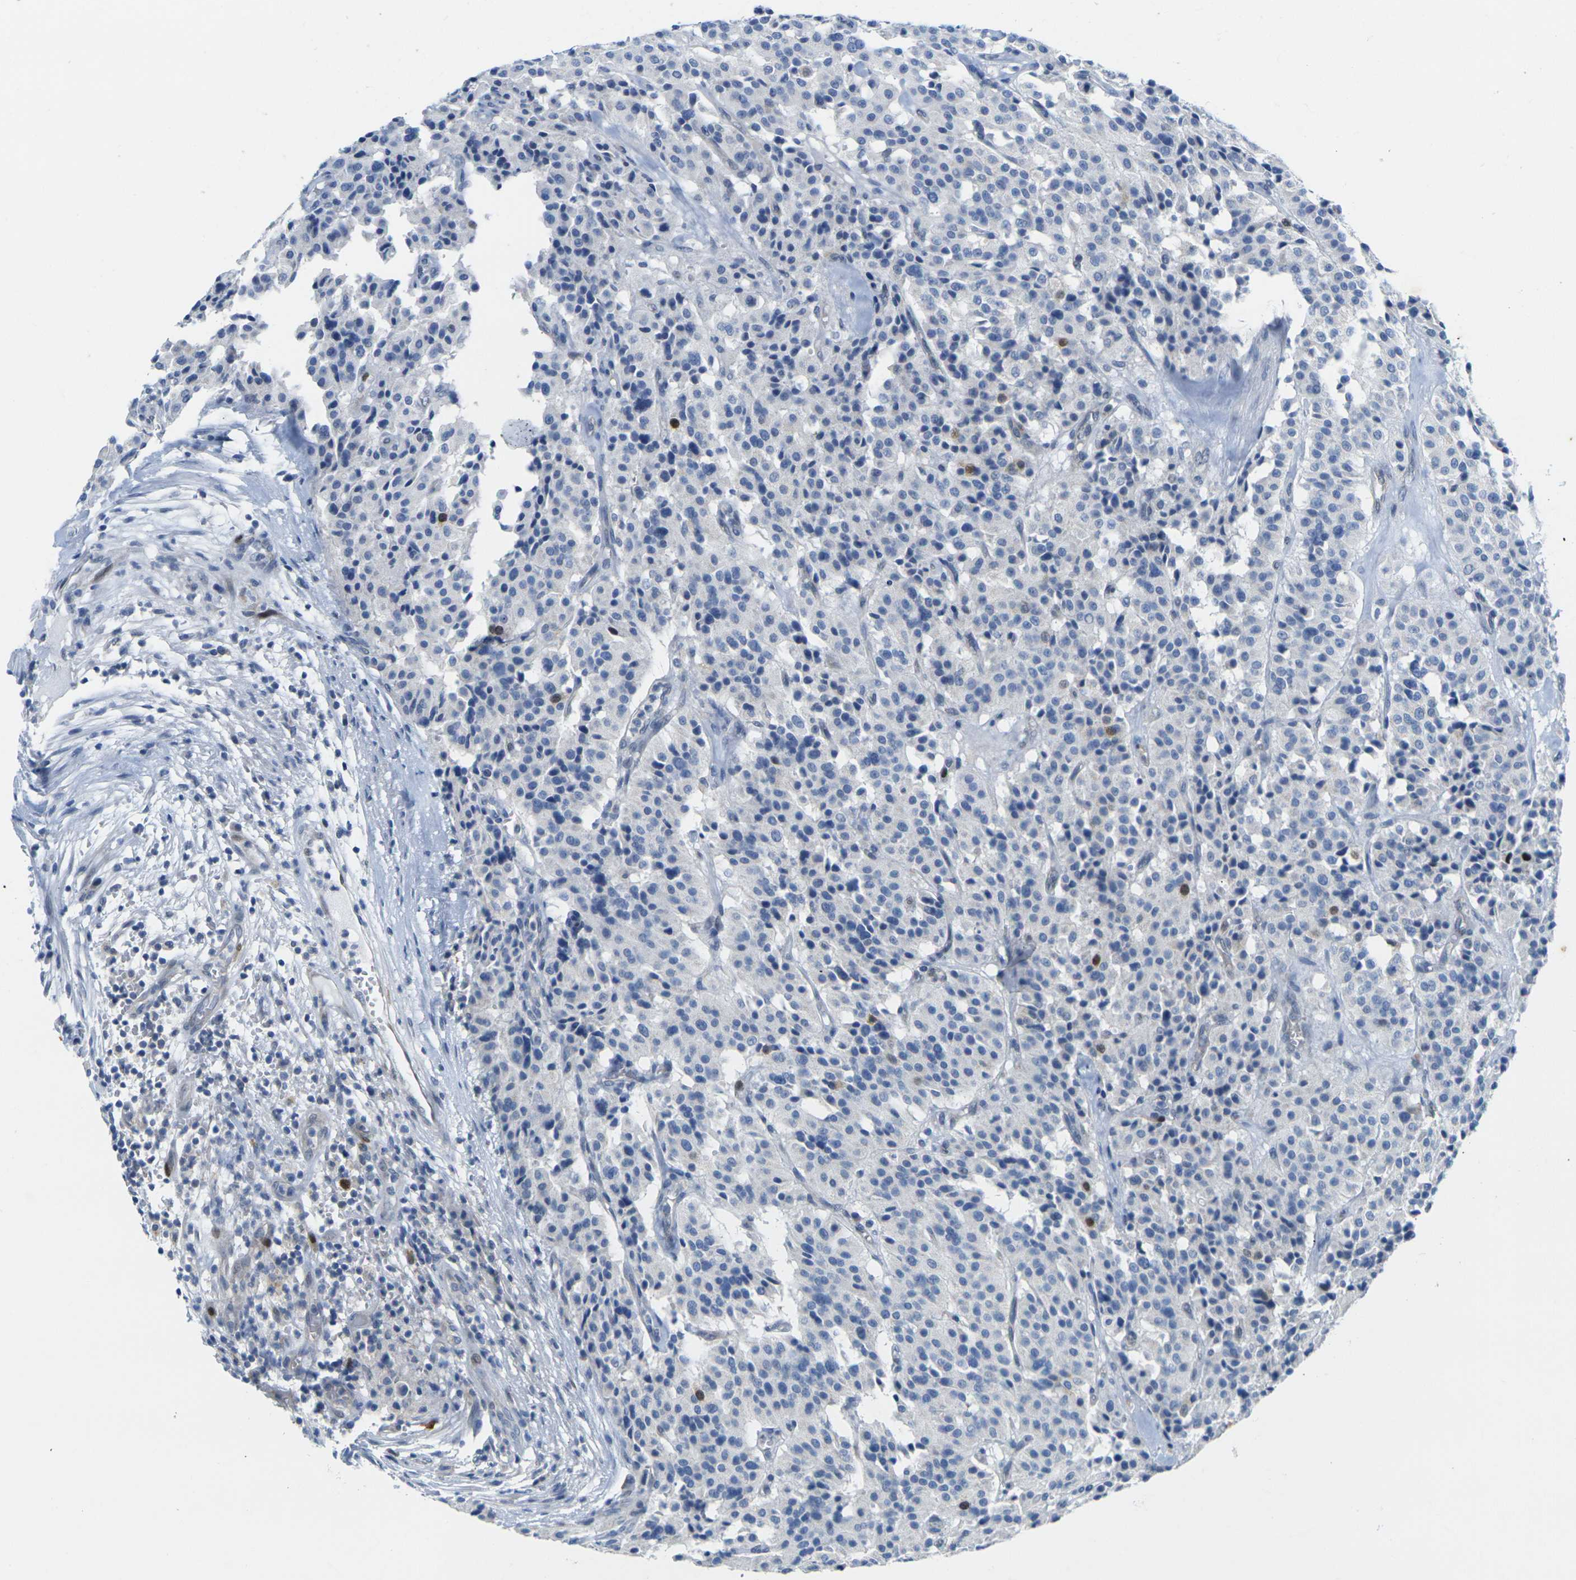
{"staining": {"intensity": "moderate", "quantity": "<25%", "location": "nuclear"}, "tissue": "carcinoid", "cell_type": "Tumor cells", "image_type": "cancer", "snomed": [{"axis": "morphology", "description": "Carcinoid, malignant, NOS"}, {"axis": "topography", "description": "Lung"}], "caption": "This is an image of immunohistochemistry (IHC) staining of carcinoid (malignant), which shows moderate staining in the nuclear of tumor cells.", "gene": "CDK2", "patient": {"sex": "male", "age": 30}}